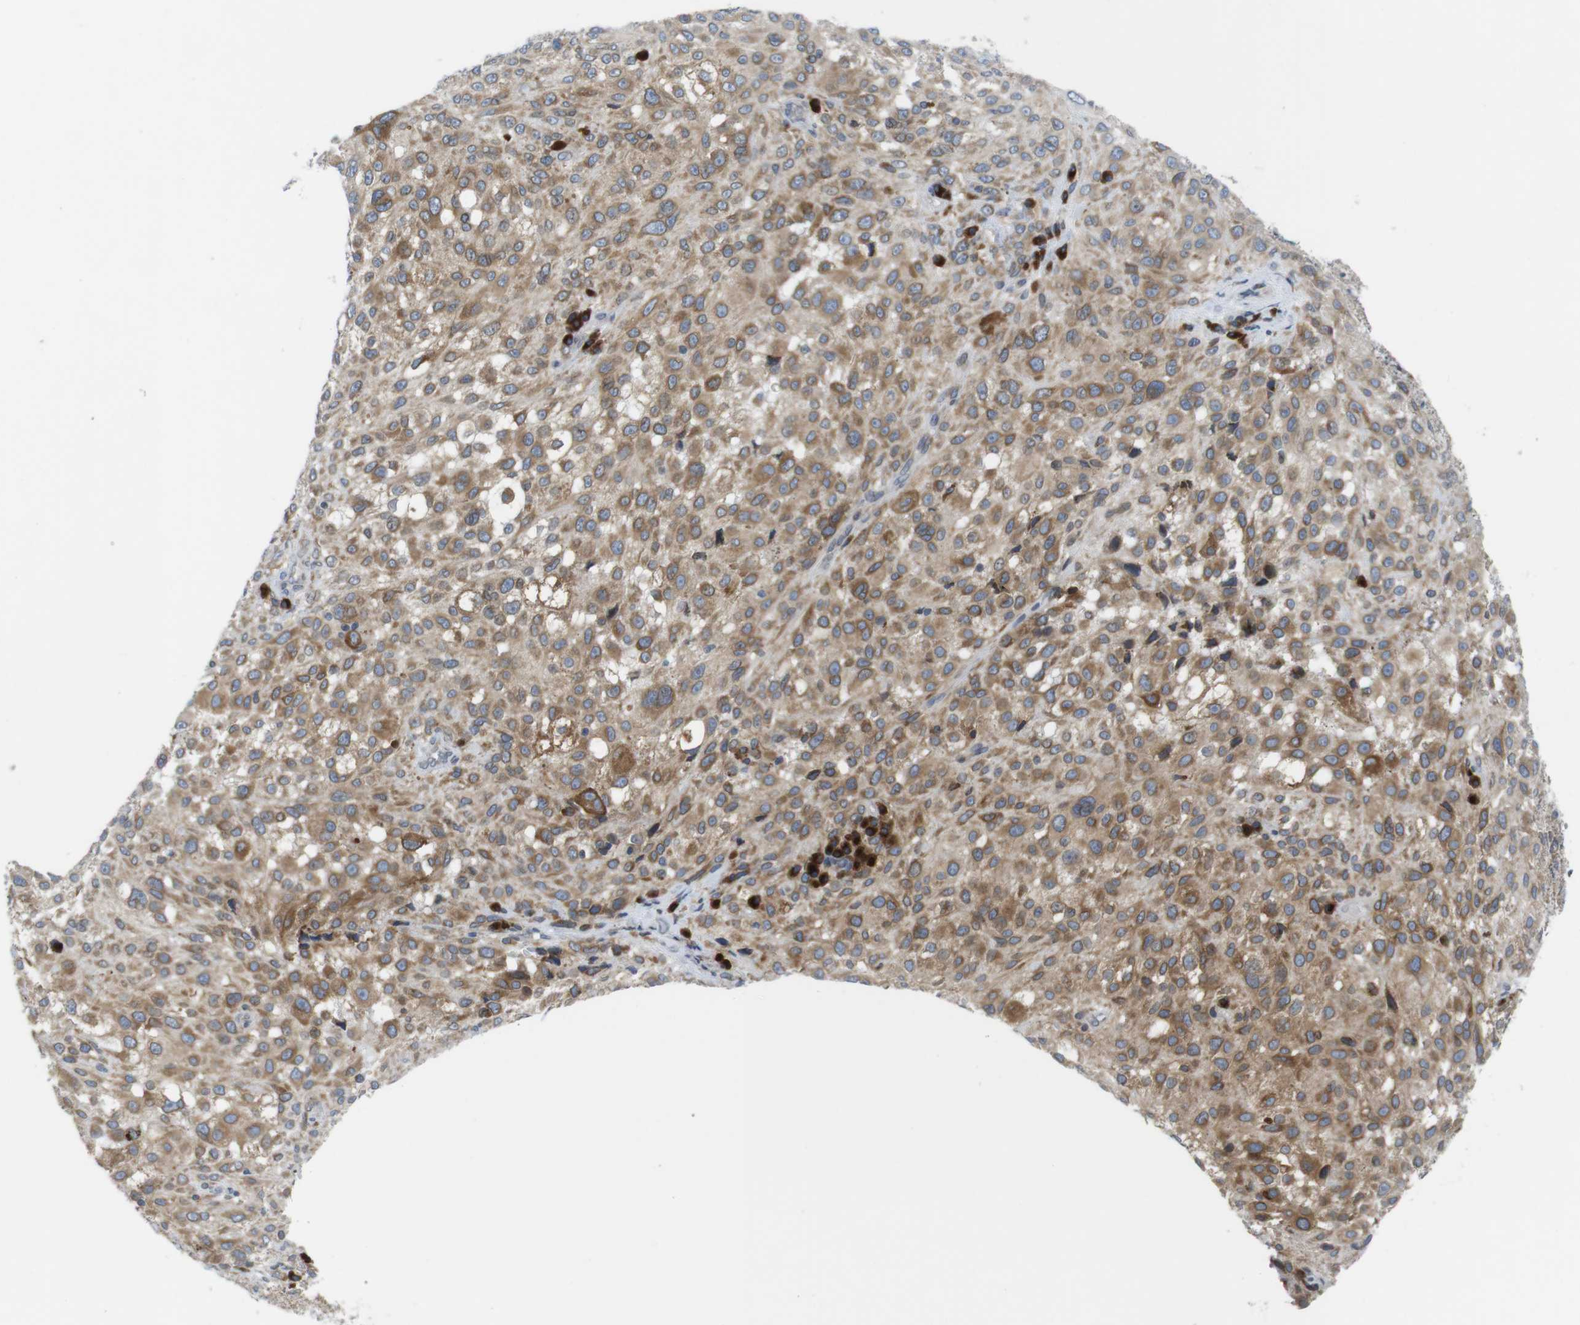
{"staining": {"intensity": "moderate", "quantity": ">75%", "location": "cytoplasmic/membranous"}, "tissue": "melanoma", "cell_type": "Tumor cells", "image_type": "cancer", "snomed": [{"axis": "morphology", "description": "Necrosis, NOS"}, {"axis": "morphology", "description": "Malignant melanoma, NOS"}, {"axis": "topography", "description": "Skin"}], "caption": "A histopathology image showing moderate cytoplasmic/membranous positivity in about >75% of tumor cells in malignant melanoma, as visualized by brown immunohistochemical staining.", "gene": "ERGIC3", "patient": {"sex": "female", "age": 87}}